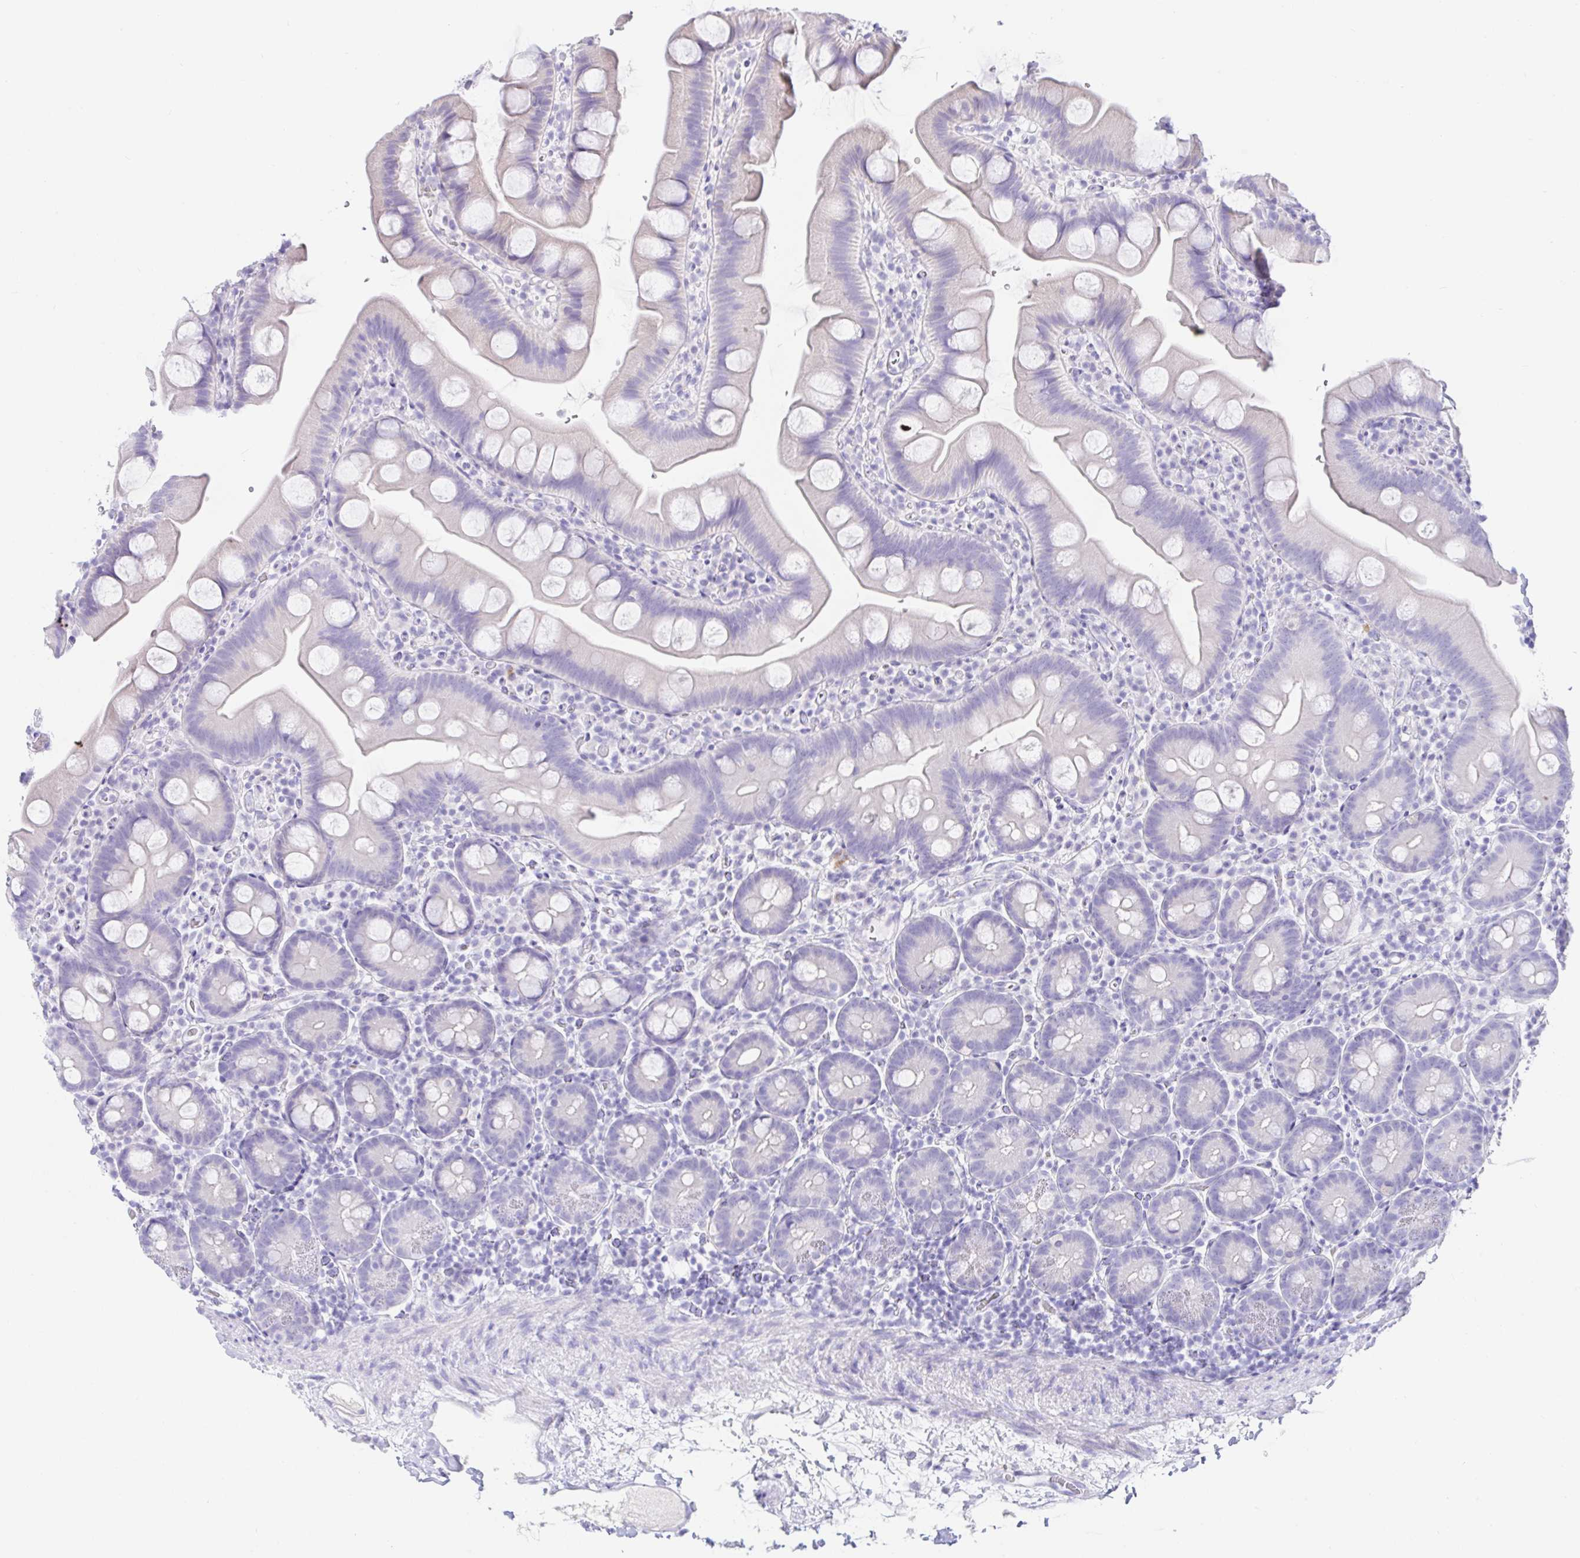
{"staining": {"intensity": "negative", "quantity": "none", "location": "none"}, "tissue": "small intestine", "cell_type": "Glandular cells", "image_type": "normal", "snomed": [{"axis": "morphology", "description": "Normal tissue, NOS"}, {"axis": "topography", "description": "Small intestine"}], "caption": "DAB immunohistochemical staining of normal small intestine exhibits no significant expression in glandular cells. (DAB (3,3'-diaminobenzidine) immunohistochemistry (IHC) visualized using brightfield microscopy, high magnification).", "gene": "PAX8", "patient": {"sex": "female", "age": 68}}